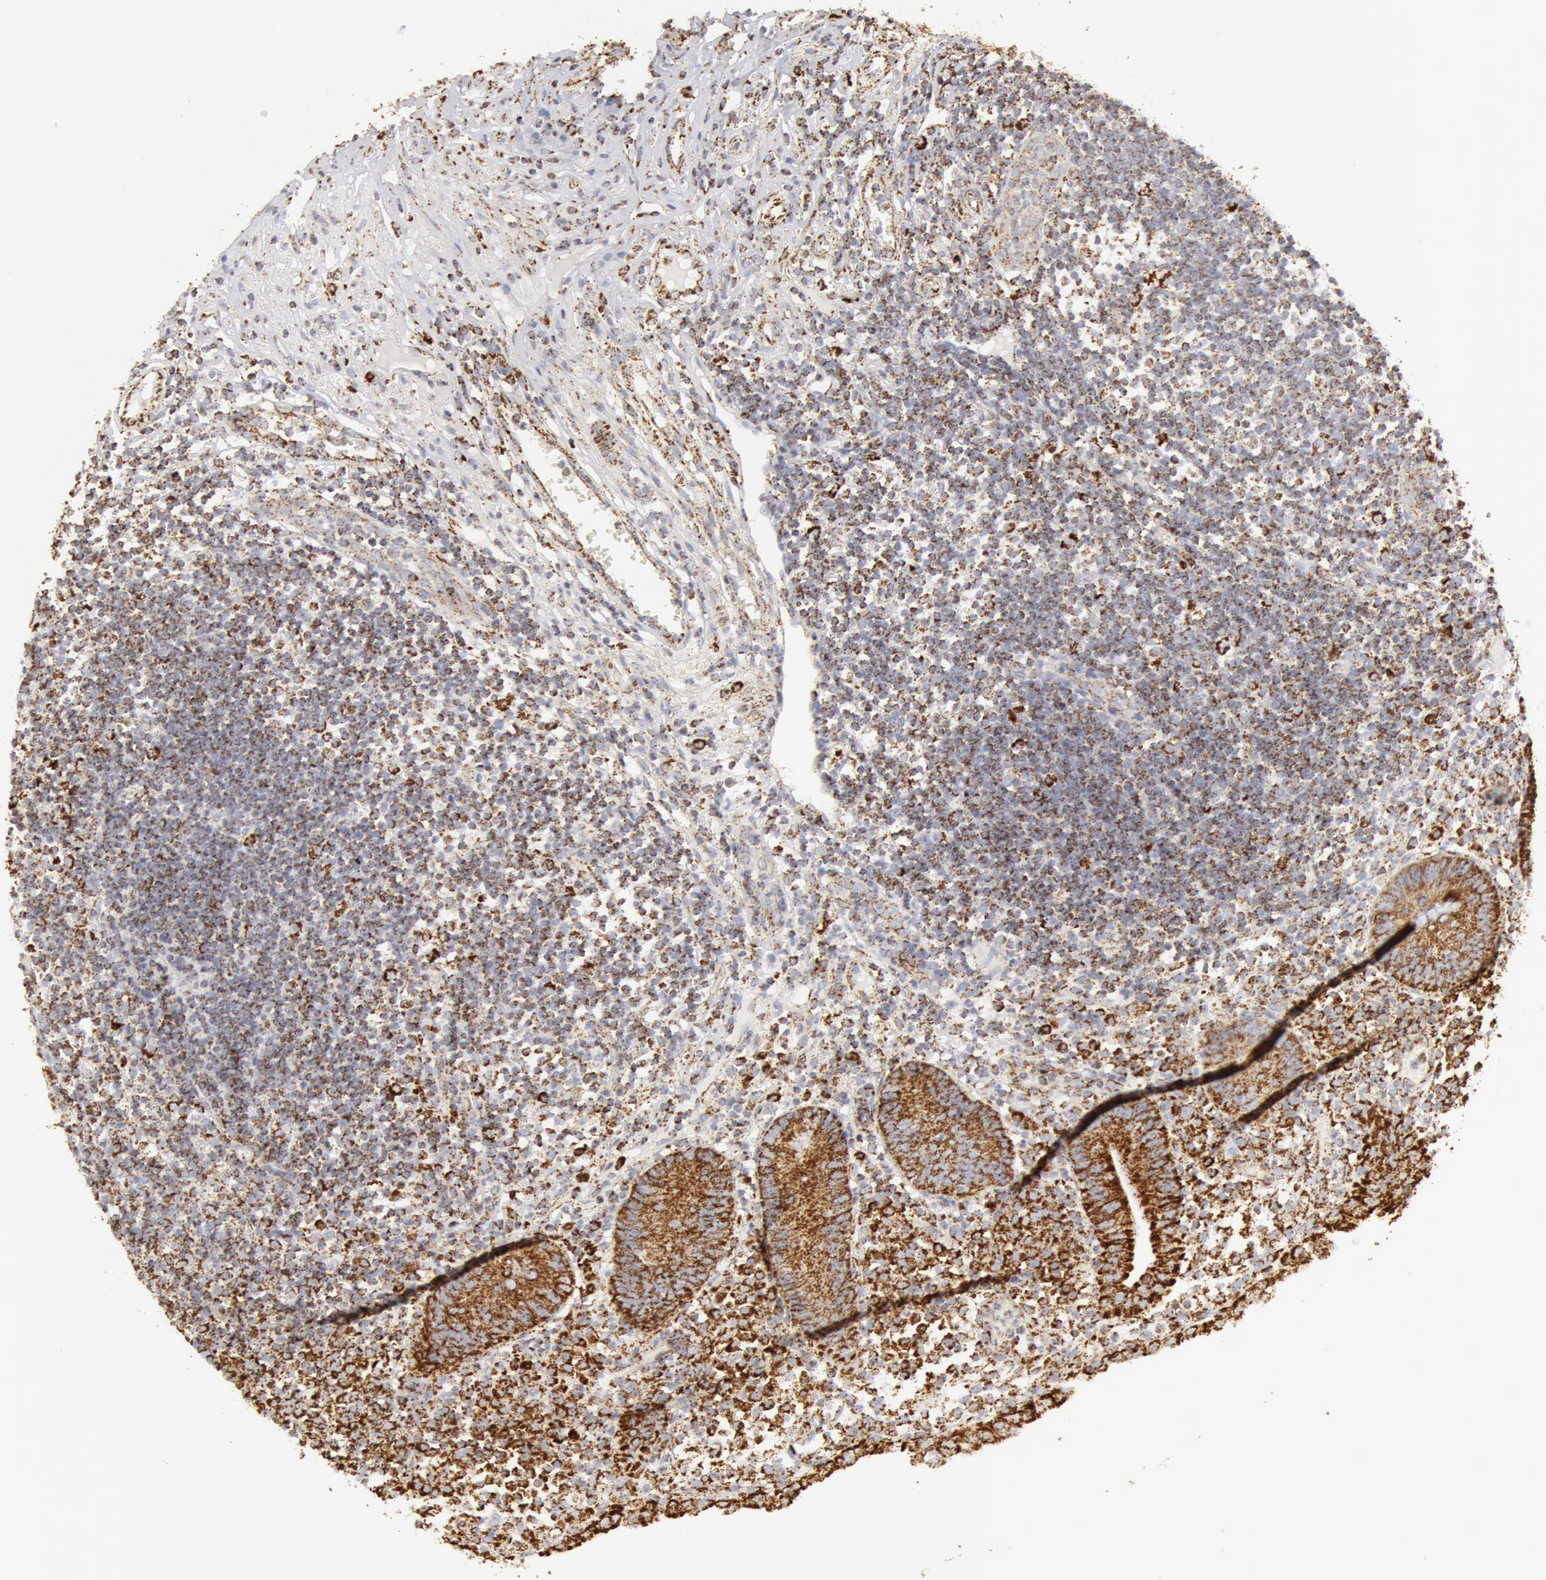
{"staining": {"intensity": "moderate", "quantity": ">75%", "location": "cytoplasmic/membranous"}, "tissue": "appendix", "cell_type": "Glandular cells", "image_type": "normal", "snomed": [{"axis": "morphology", "description": "Normal tissue, NOS"}, {"axis": "topography", "description": "Appendix"}], "caption": "A micrograph of human appendix stained for a protein demonstrates moderate cytoplasmic/membranous brown staining in glandular cells. The staining was performed using DAB, with brown indicating positive protein expression. Nuclei are stained blue with hematoxylin.", "gene": "ATP5F1B", "patient": {"sex": "male", "age": 25}}